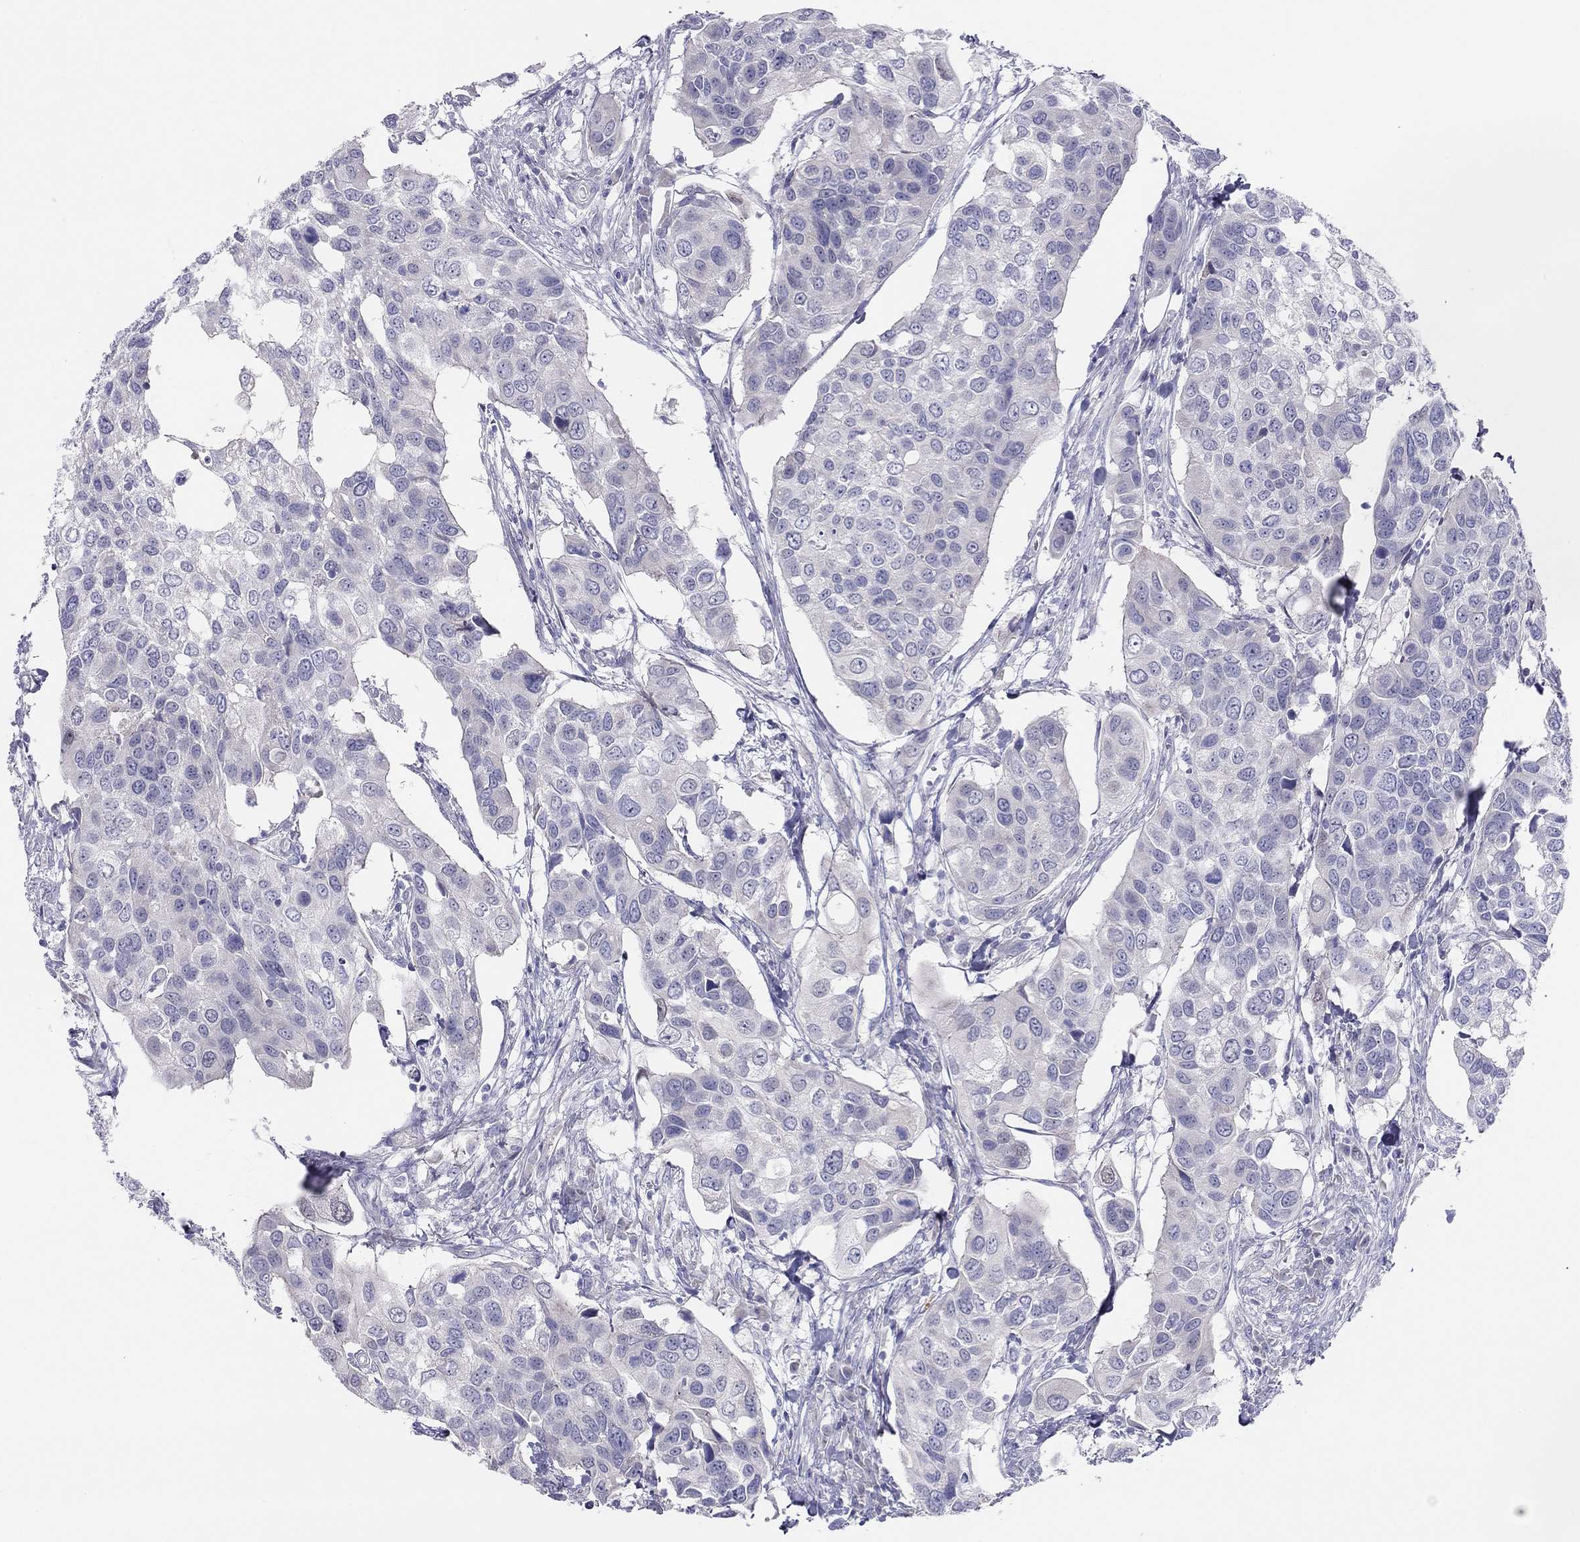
{"staining": {"intensity": "negative", "quantity": "none", "location": "none"}, "tissue": "urothelial cancer", "cell_type": "Tumor cells", "image_type": "cancer", "snomed": [{"axis": "morphology", "description": "Urothelial carcinoma, High grade"}, {"axis": "topography", "description": "Urinary bladder"}], "caption": "High magnification brightfield microscopy of high-grade urothelial carcinoma stained with DAB (brown) and counterstained with hematoxylin (blue): tumor cells show no significant positivity.", "gene": "MGAT4C", "patient": {"sex": "male", "age": 60}}